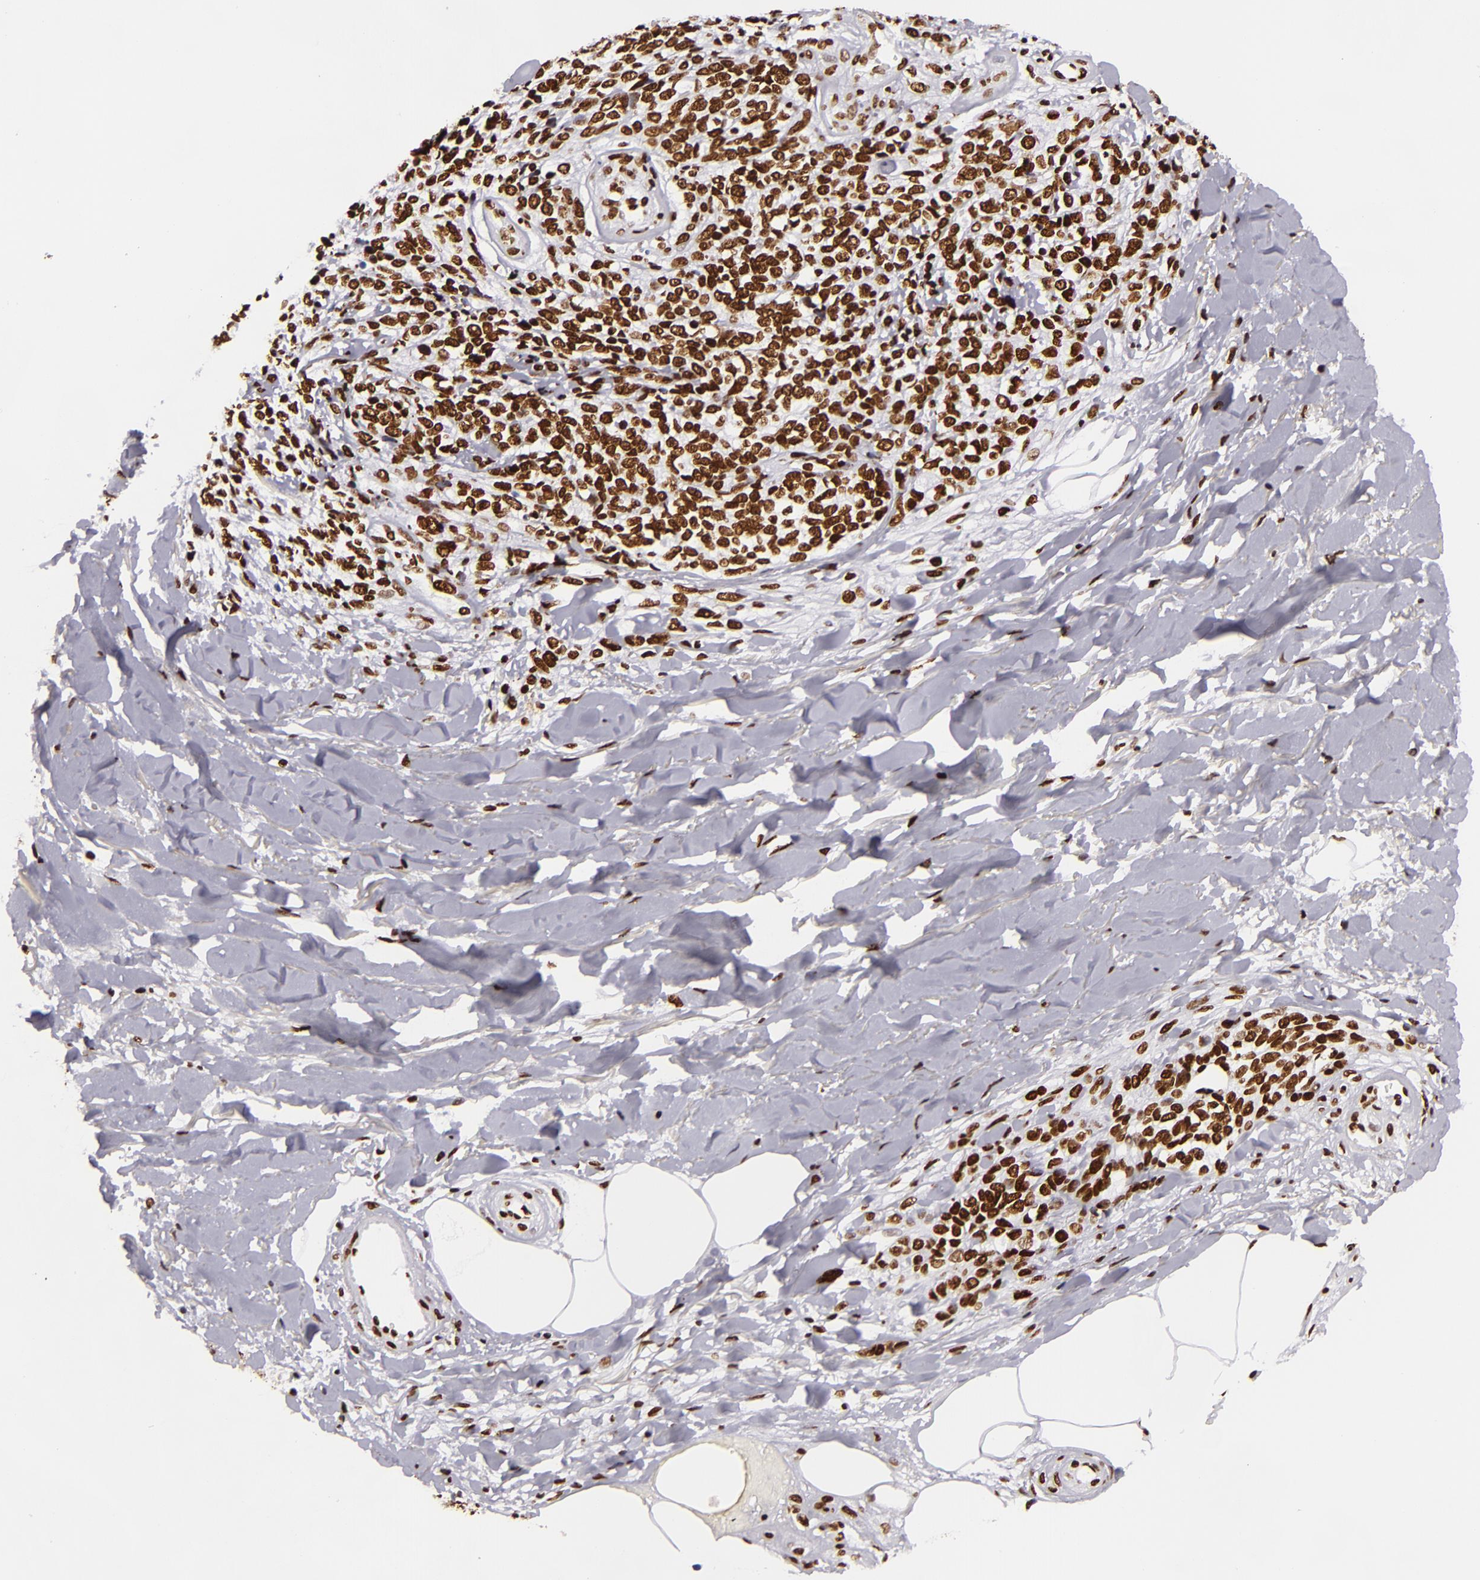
{"staining": {"intensity": "strong", "quantity": ">75%", "location": "nuclear"}, "tissue": "melanoma", "cell_type": "Tumor cells", "image_type": "cancer", "snomed": [{"axis": "morphology", "description": "Malignant melanoma, NOS"}, {"axis": "topography", "description": "Skin"}], "caption": "The photomicrograph shows a brown stain indicating the presence of a protein in the nuclear of tumor cells in melanoma.", "gene": "SAFB", "patient": {"sex": "female", "age": 85}}